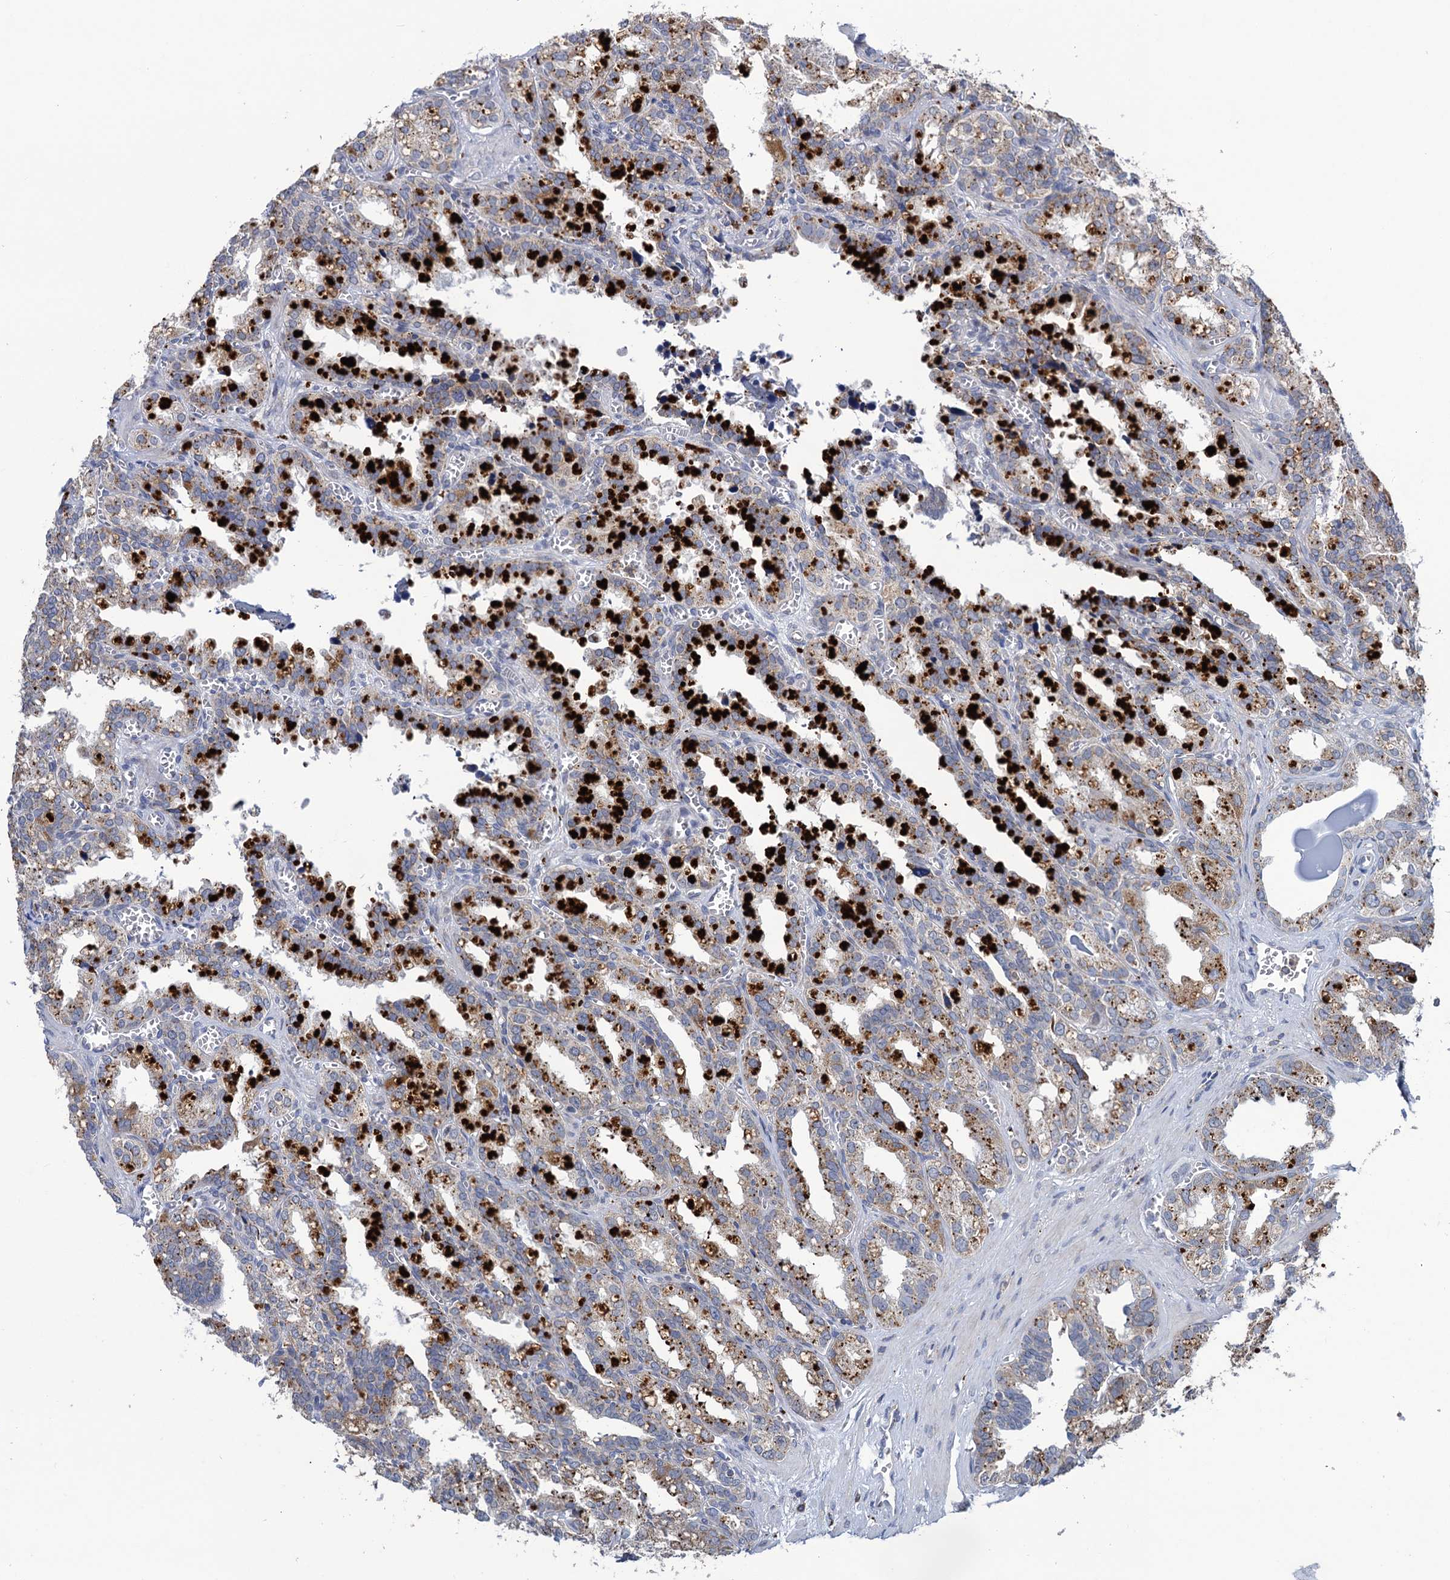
{"staining": {"intensity": "weak", "quantity": ">75%", "location": "cytoplasmic/membranous"}, "tissue": "seminal vesicle", "cell_type": "Glandular cells", "image_type": "normal", "snomed": [{"axis": "morphology", "description": "Normal tissue, NOS"}, {"axis": "topography", "description": "Prostate"}, {"axis": "topography", "description": "Seminal veicle"}], "caption": "Immunohistochemistry histopathology image of benign seminal vesicle: seminal vesicle stained using IHC reveals low levels of weak protein expression localized specifically in the cytoplasmic/membranous of glandular cells, appearing as a cytoplasmic/membranous brown color.", "gene": "ANKS3", "patient": {"sex": "male", "age": 51}}